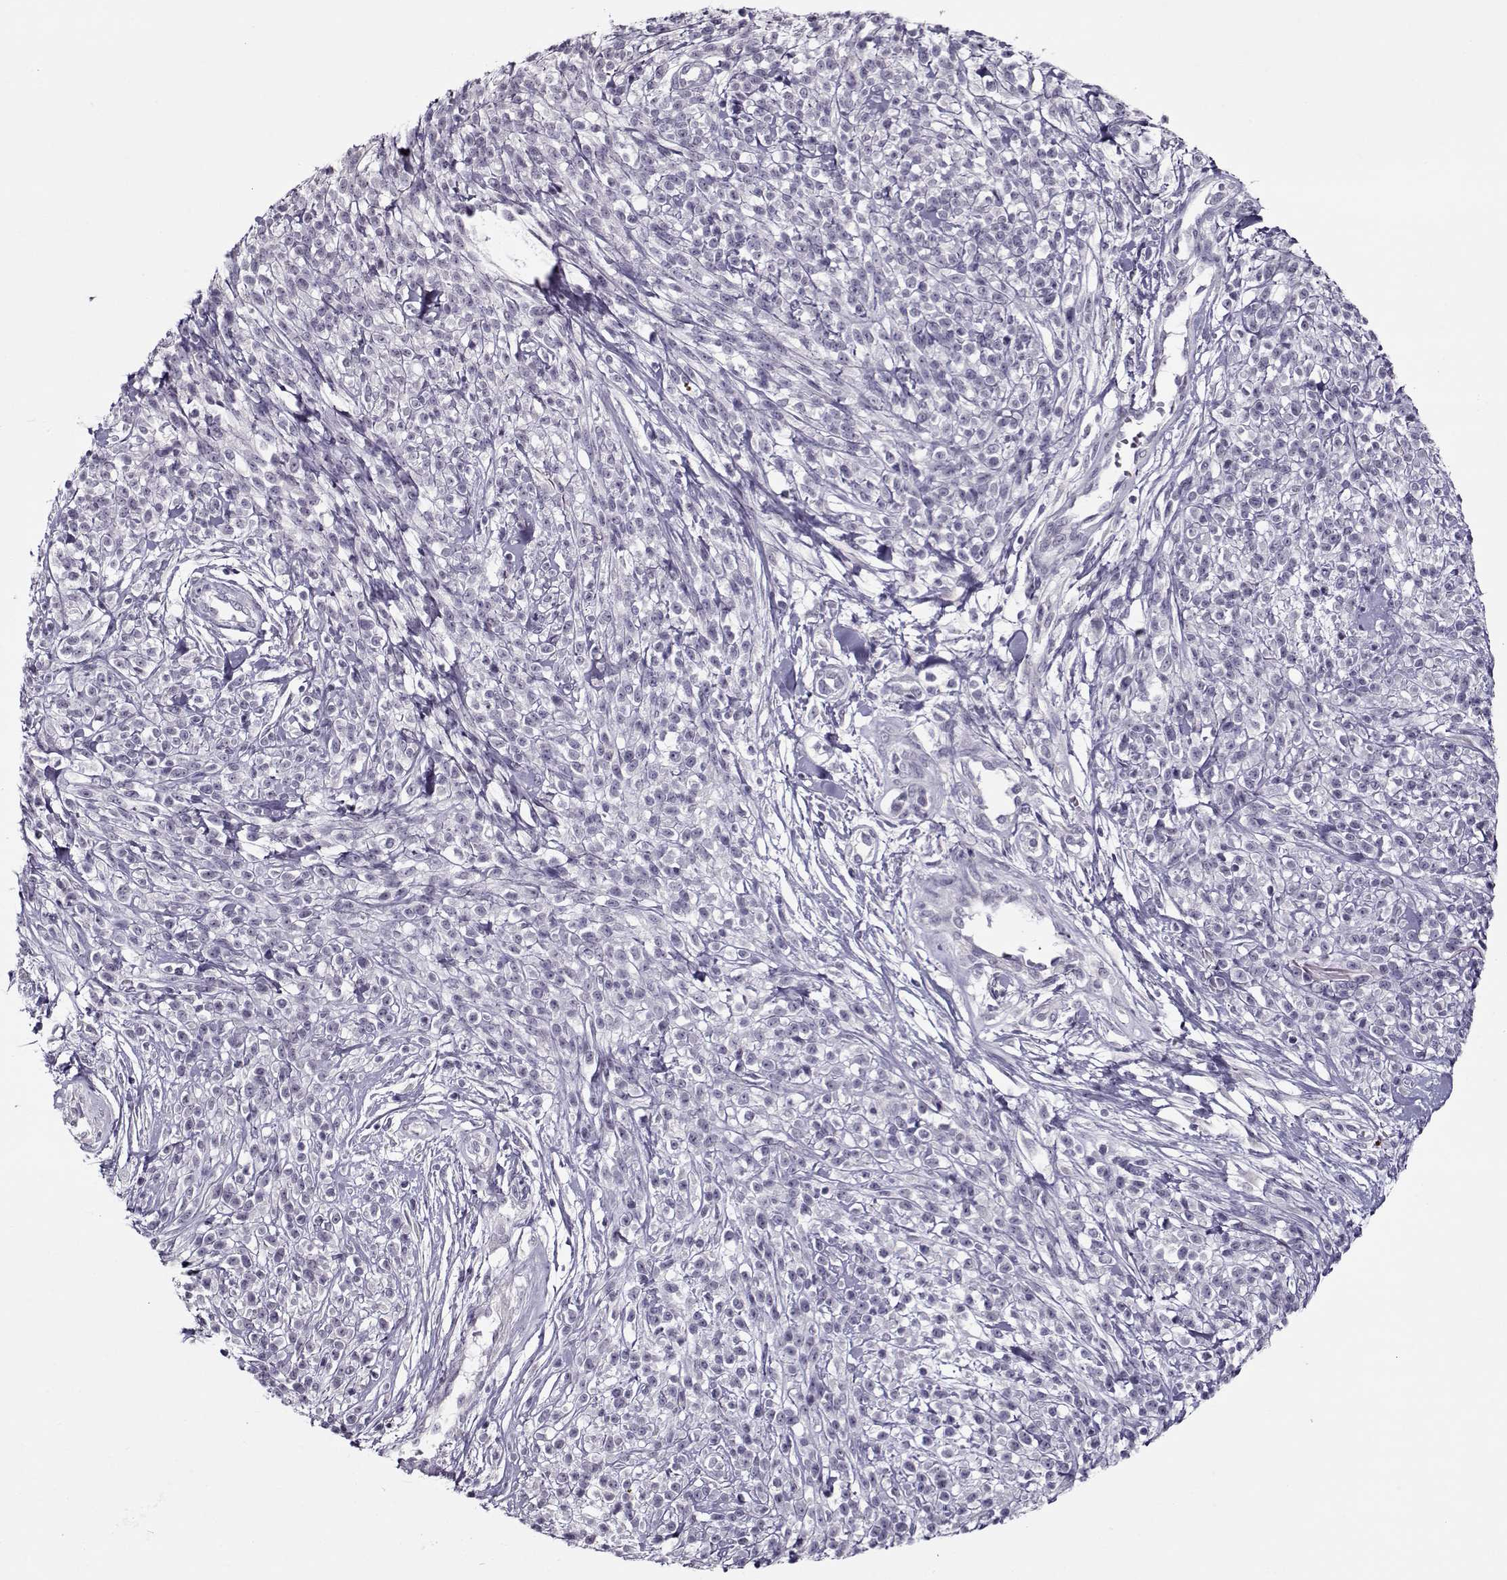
{"staining": {"intensity": "negative", "quantity": "none", "location": "none"}, "tissue": "melanoma", "cell_type": "Tumor cells", "image_type": "cancer", "snomed": [{"axis": "morphology", "description": "Malignant melanoma, NOS"}, {"axis": "topography", "description": "Skin"}, {"axis": "topography", "description": "Skin of trunk"}], "caption": "Tumor cells show no significant protein expression in malignant melanoma. (DAB immunohistochemistry visualized using brightfield microscopy, high magnification).", "gene": "CIBAR1", "patient": {"sex": "male", "age": 74}}